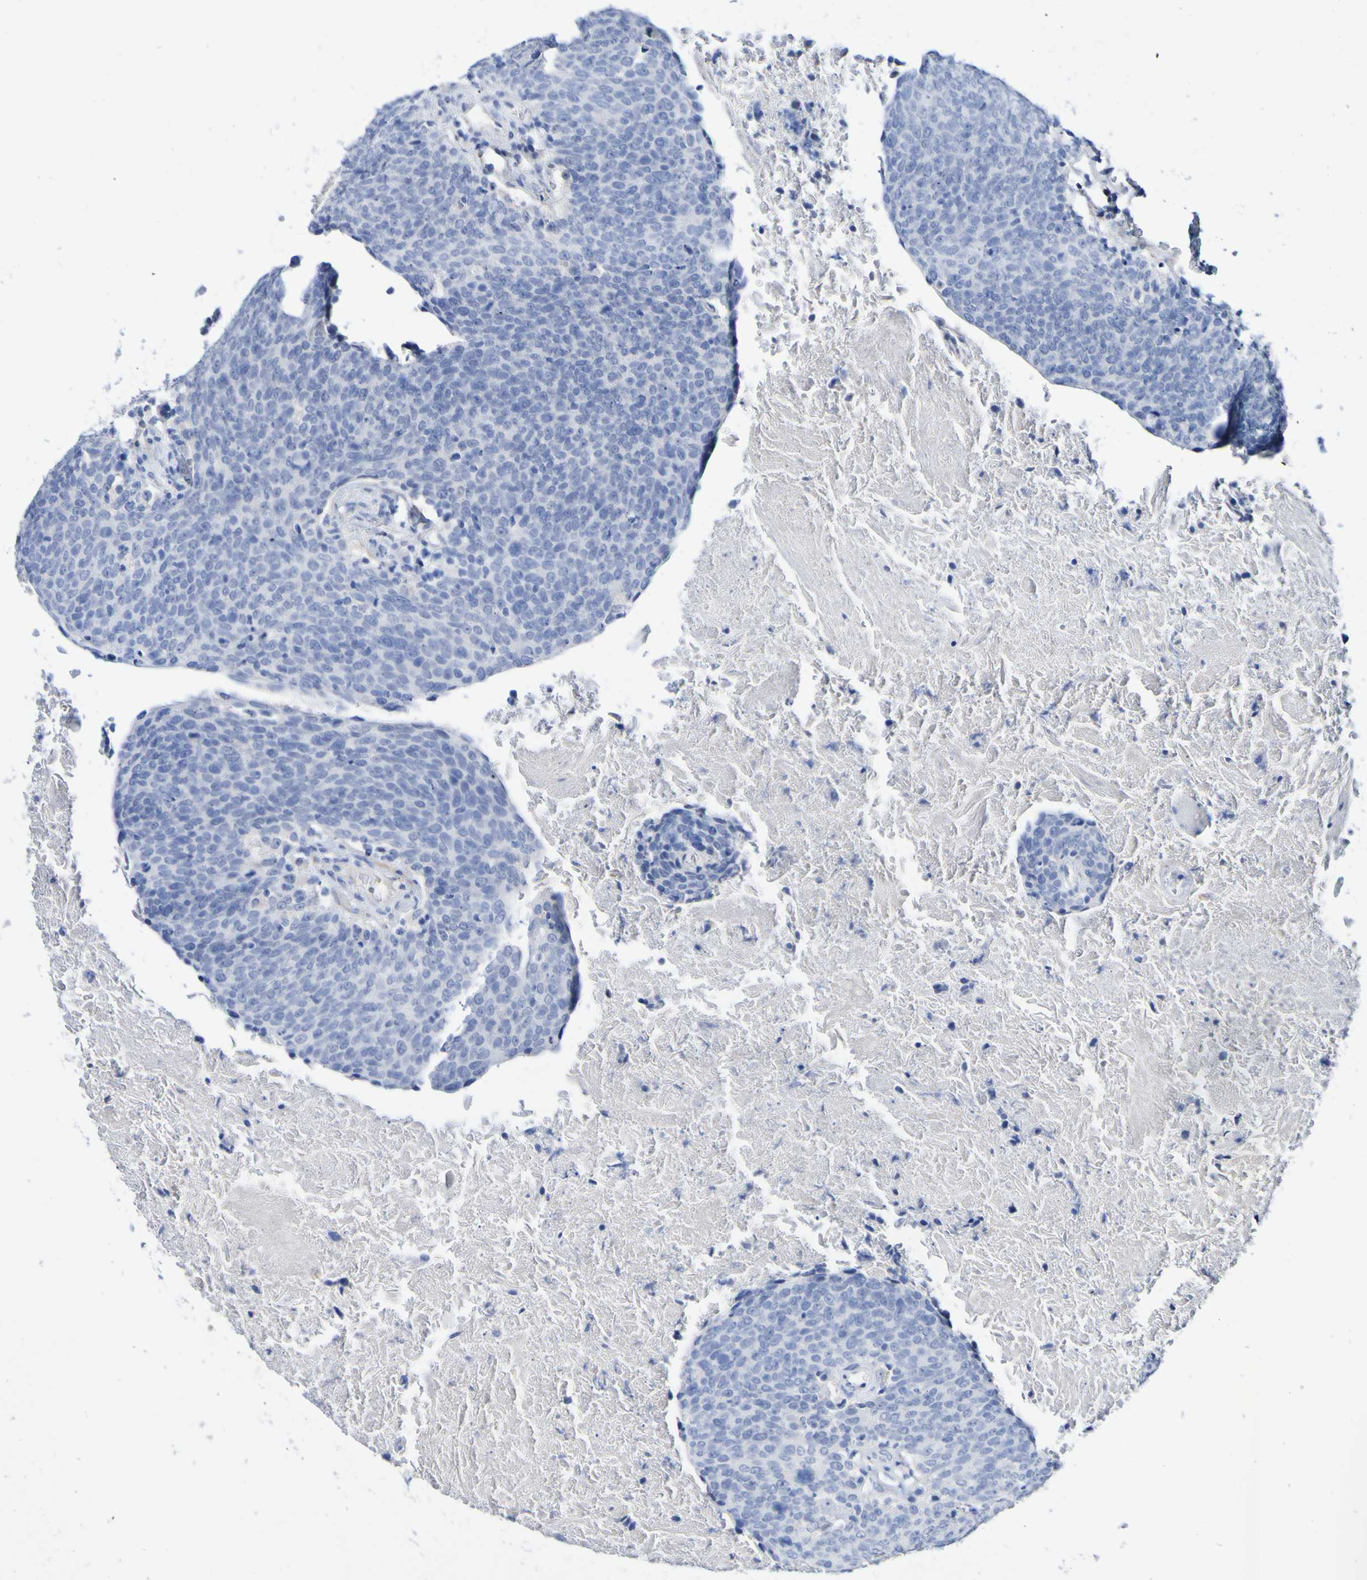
{"staining": {"intensity": "negative", "quantity": "none", "location": "none"}, "tissue": "head and neck cancer", "cell_type": "Tumor cells", "image_type": "cancer", "snomed": [{"axis": "morphology", "description": "Squamous cell carcinoma, NOS"}, {"axis": "morphology", "description": "Squamous cell carcinoma, metastatic, NOS"}, {"axis": "topography", "description": "Lymph node"}, {"axis": "topography", "description": "Head-Neck"}], "caption": "The micrograph displays no significant positivity in tumor cells of head and neck cancer.", "gene": "SGCB", "patient": {"sex": "male", "age": 62}}